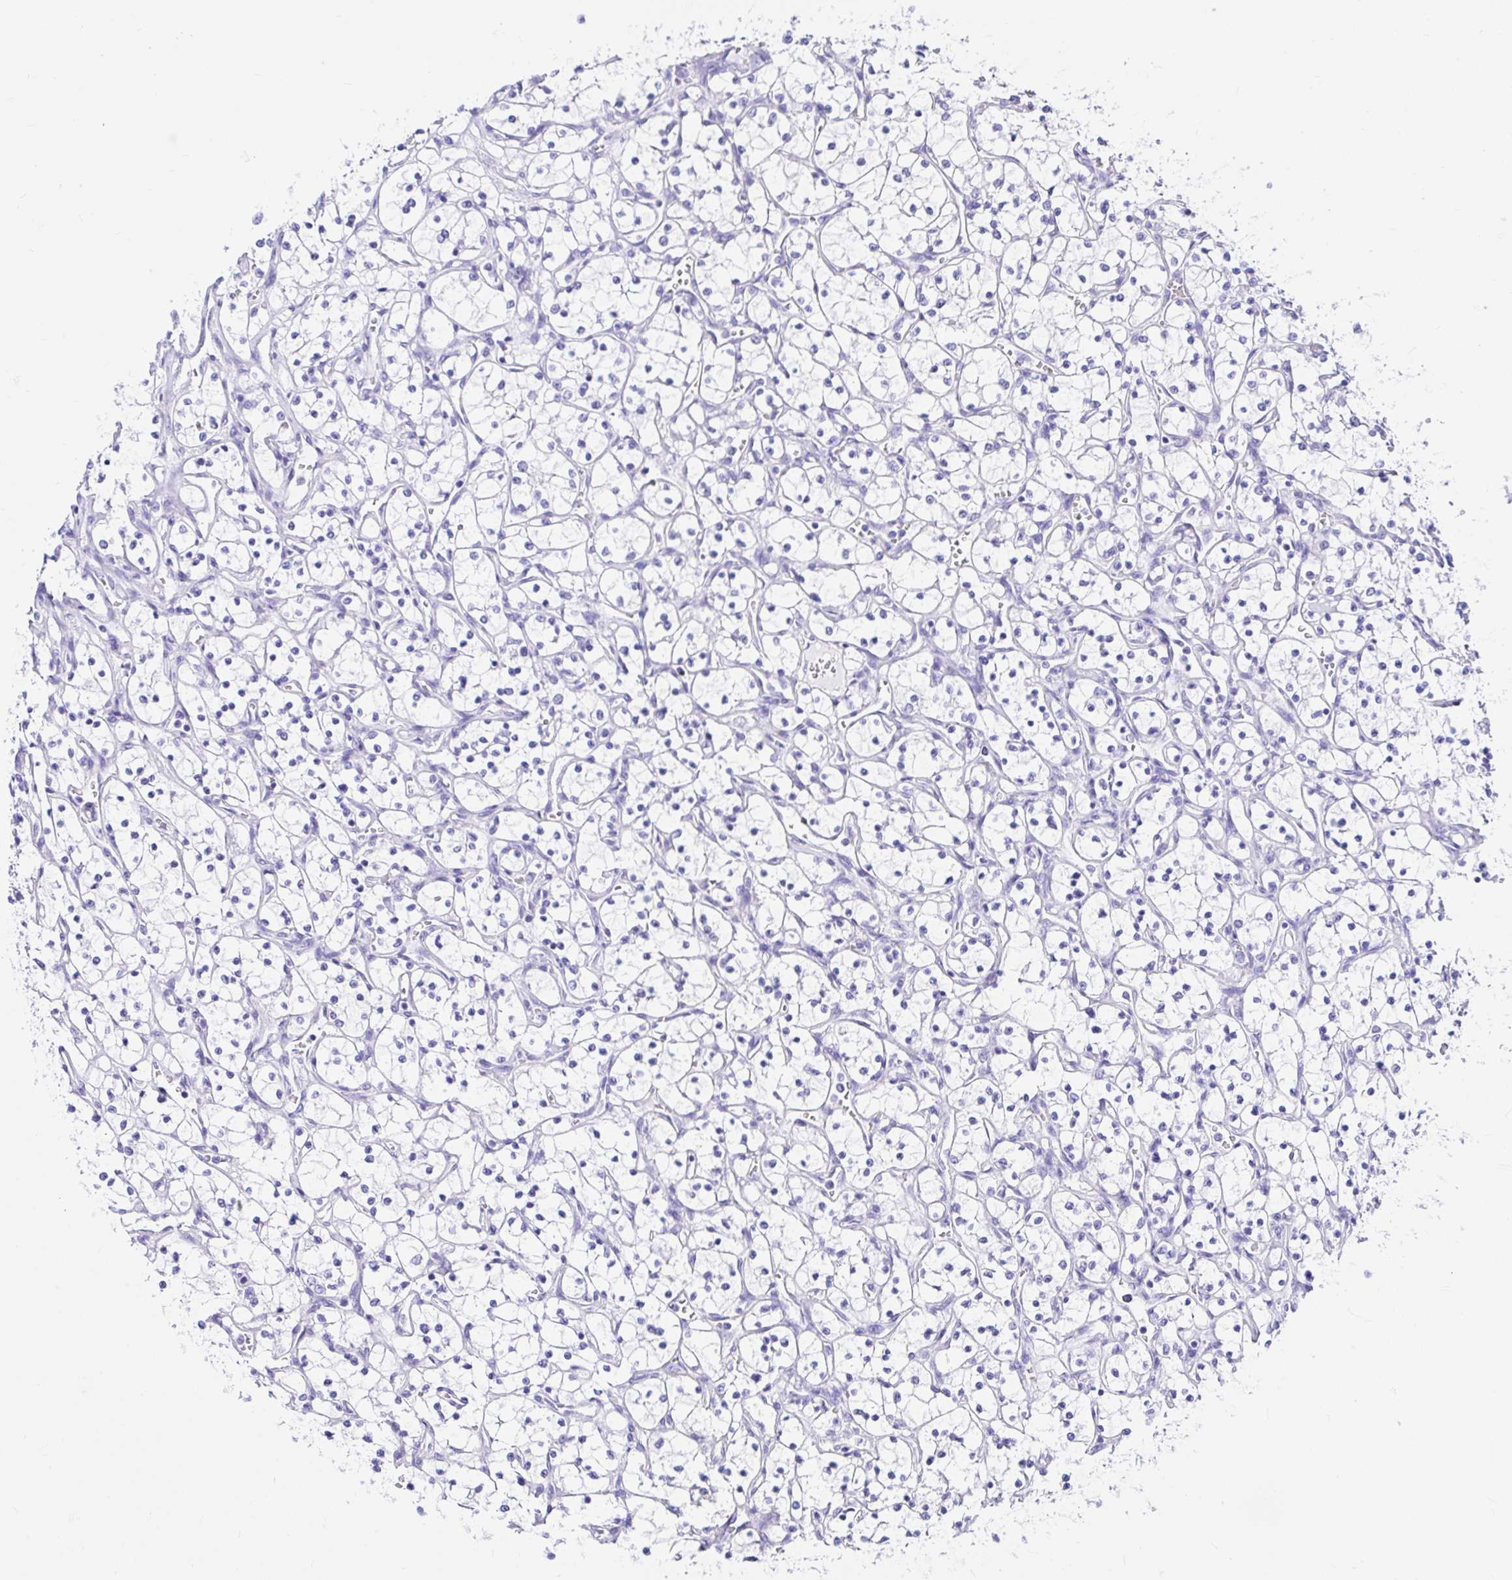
{"staining": {"intensity": "negative", "quantity": "none", "location": "none"}, "tissue": "renal cancer", "cell_type": "Tumor cells", "image_type": "cancer", "snomed": [{"axis": "morphology", "description": "Adenocarcinoma, NOS"}, {"axis": "topography", "description": "Kidney"}], "caption": "Immunohistochemistry image of neoplastic tissue: human adenocarcinoma (renal) stained with DAB (3,3'-diaminobenzidine) displays no significant protein staining in tumor cells. Brightfield microscopy of IHC stained with DAB (brown) and hematoxylin (blue), captured at high magnification.", "gene": "BACE2", "patient": {"sex": "female", "age": 69}}